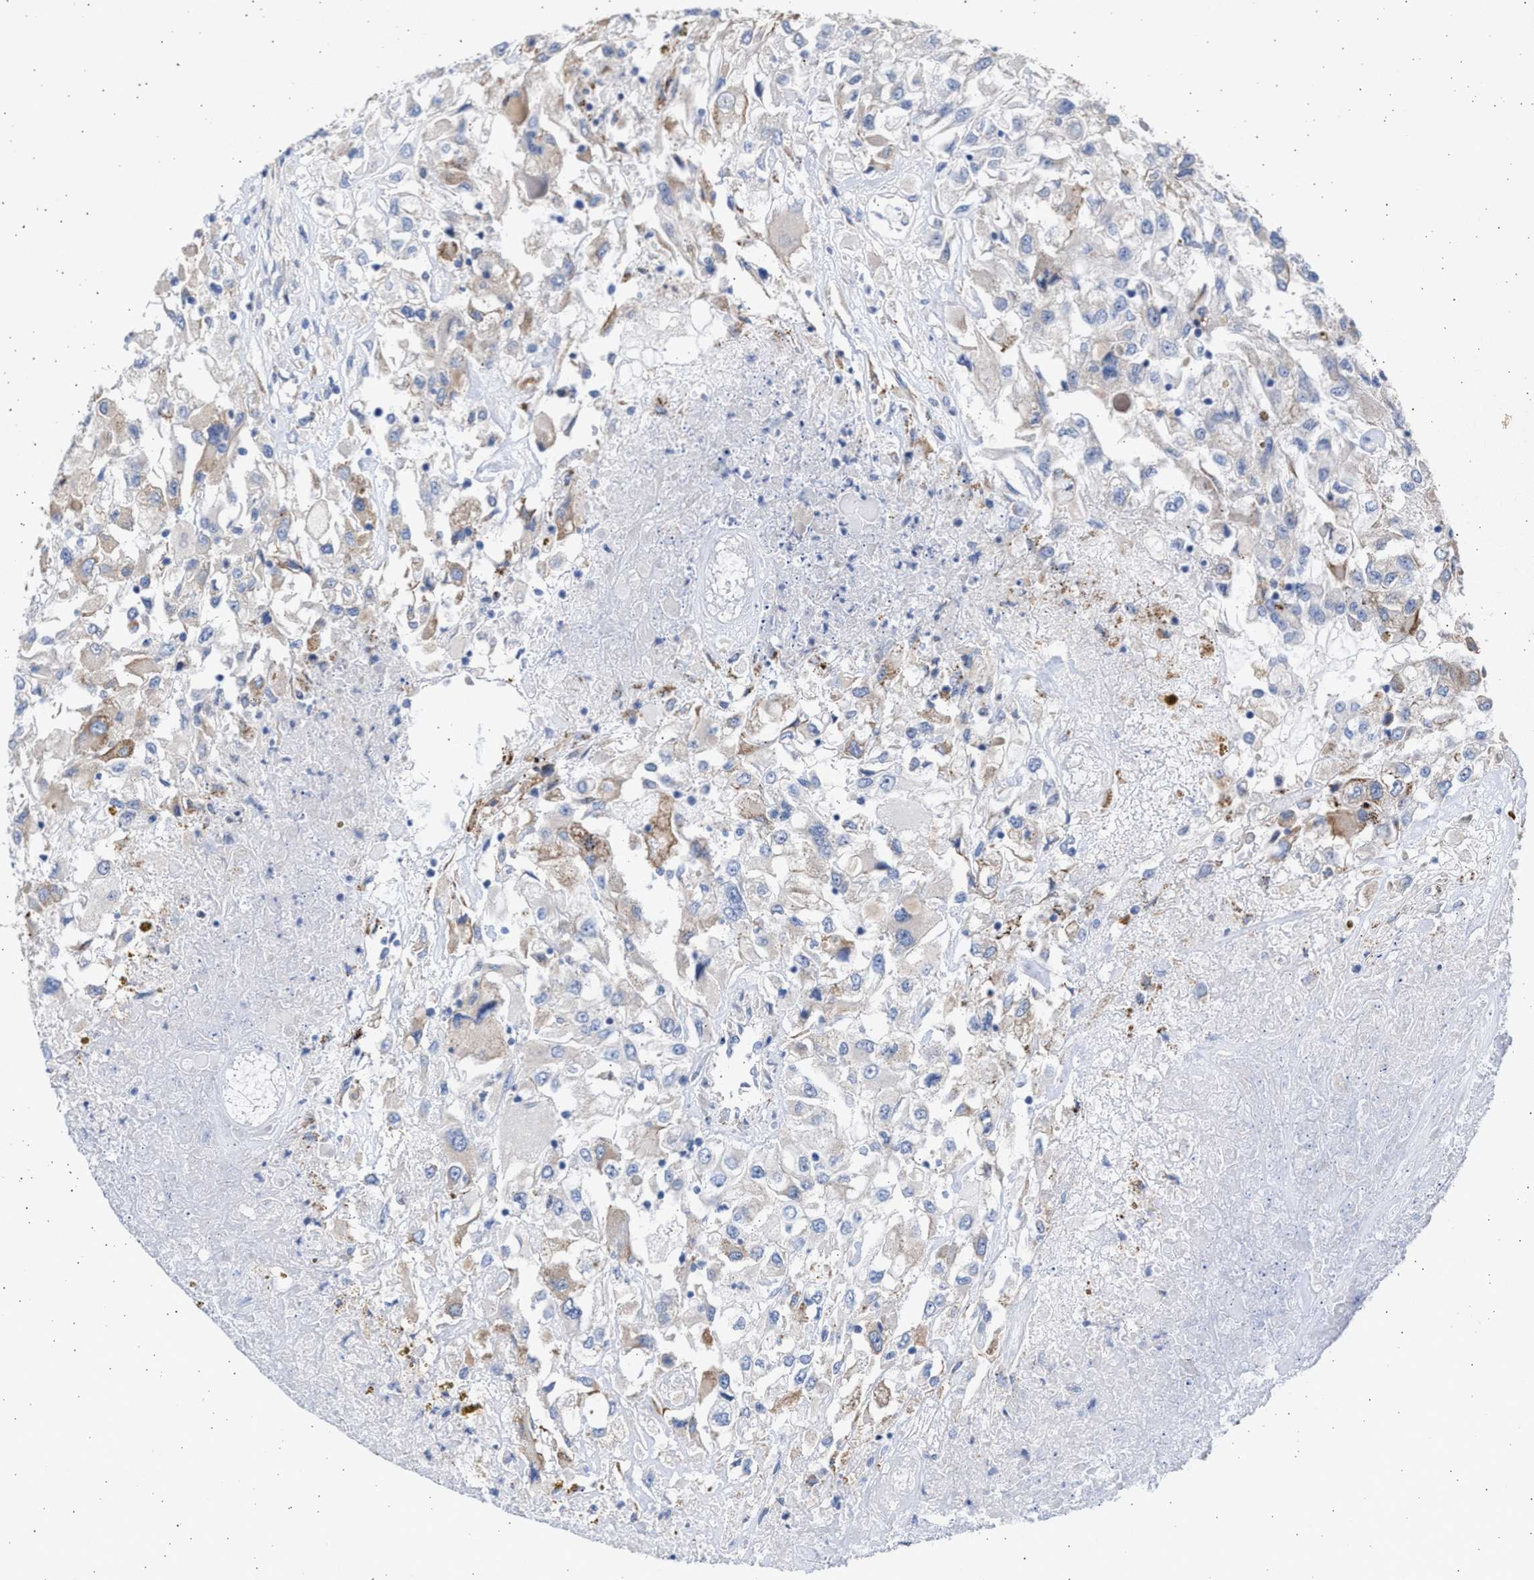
{"staining": {"intensity": "negative", "quantity": "none", "location": "none"}, "tissue": "renal cancer", "cell_type": "Tumor cells", "image_type": "cancer", "snomed": [{"axis": "morphology", "description": "Adenocarcinoma, NOS"}, {"axis": "topography", "description": "Kidney"}], "caption": "Immunohistochemistry (IHC) image of renal cancer (adenocarcinoma) stained for a protein (brown), which shows no expression in tumor cells.", "gene": "NBR1", "patient": {"sex": "female", "age": 52}}